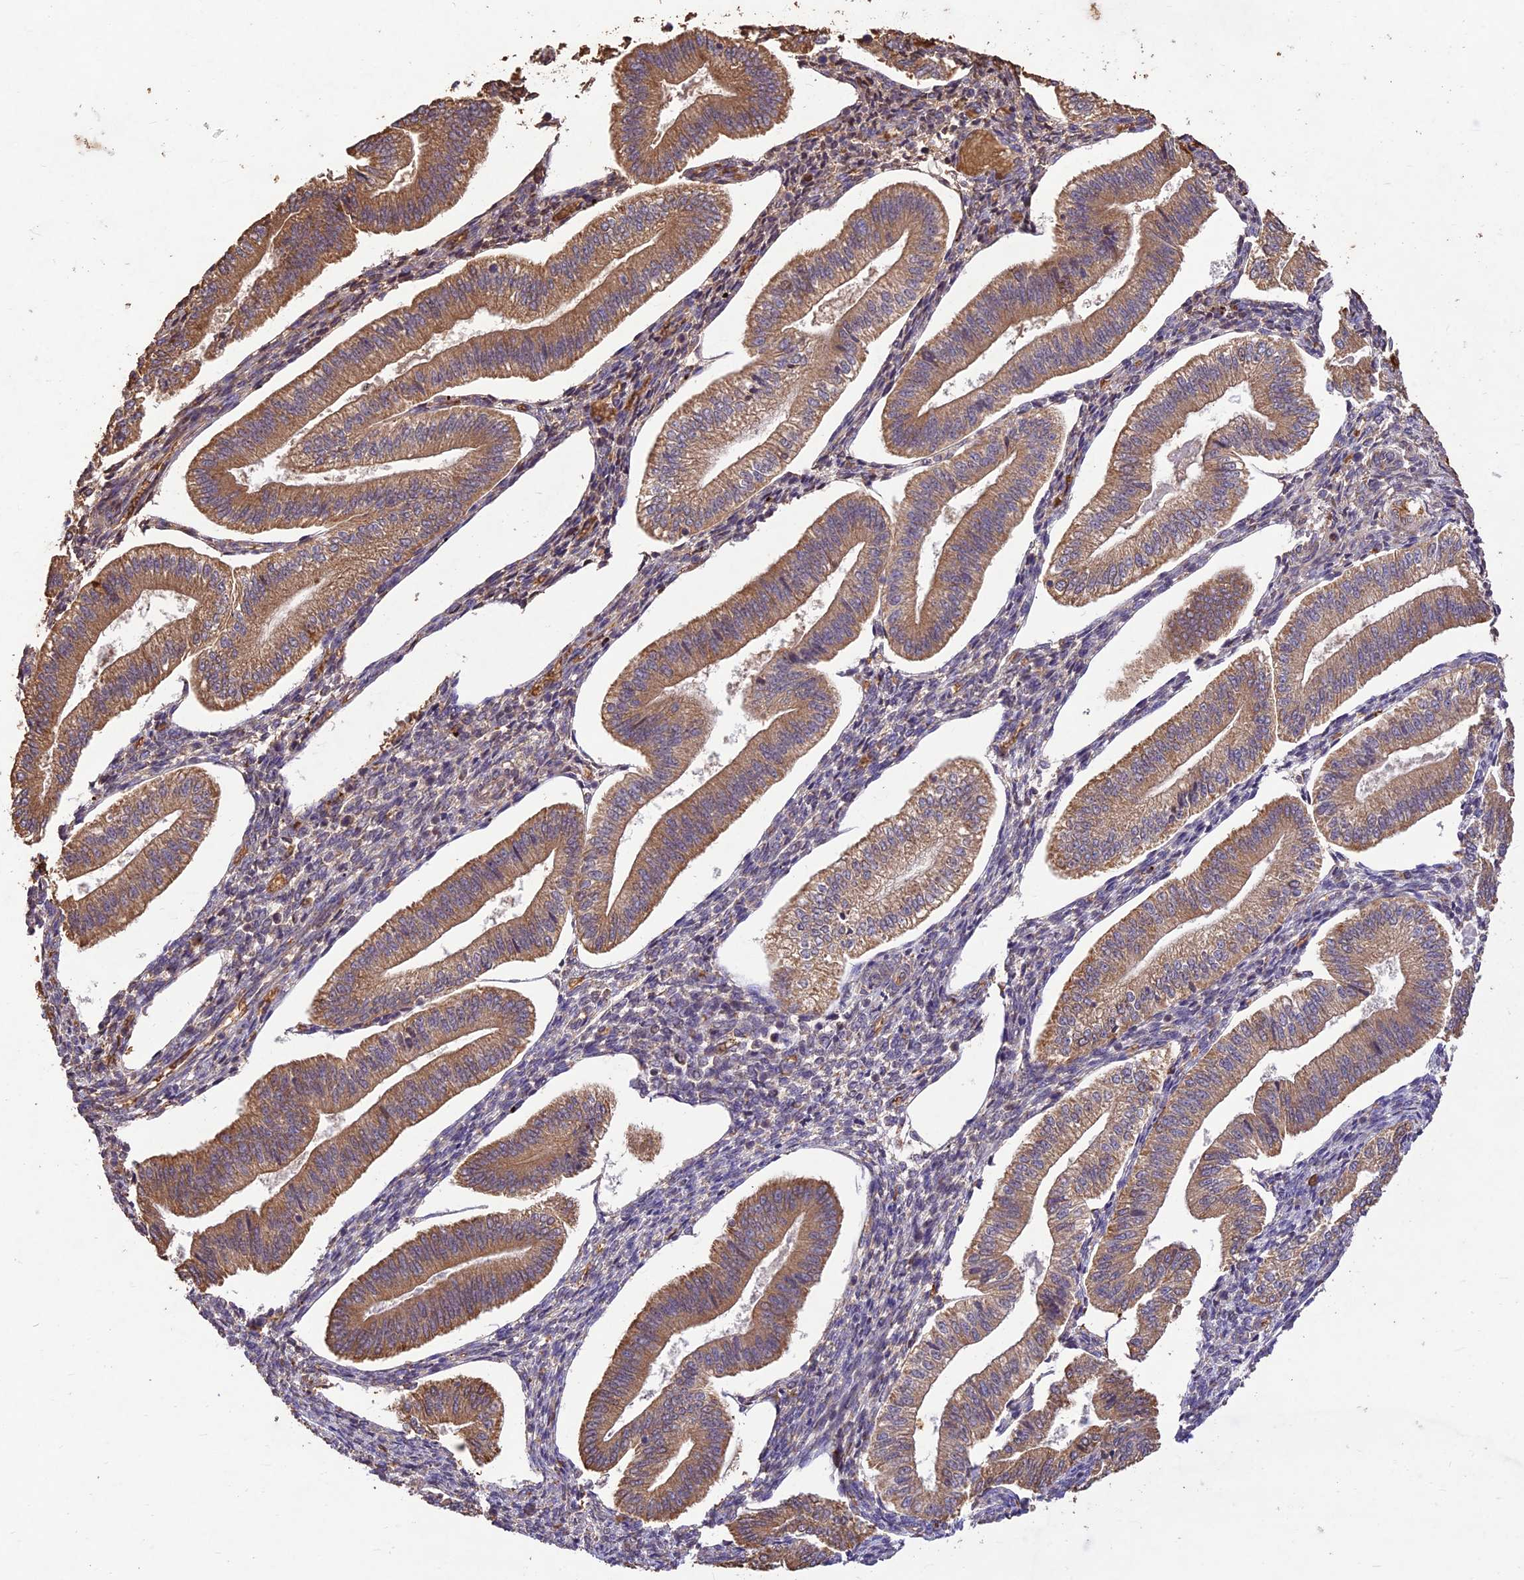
{"staining": {"intensity": "negative", "quantity": "none", "location": "none"}, "tissue": "endometrium", "cell_type": "Cells in endometrial stroma", "image_type": "normal", "snomed": [{"axis": "morphology", "description": "Normal tissue, NOS"}, {"axis": "topography", "description": "Endometrium"}], "caption": "This histopathology image is of unremarkable endometrium stained with immunohistochemistry to label a protein in brown with the nuclei are counter-stained blue. There is no staining in cells in endometrial stroma.", "gene": "PPP1R11", "patient": {"sex": "female", "age": 34}}